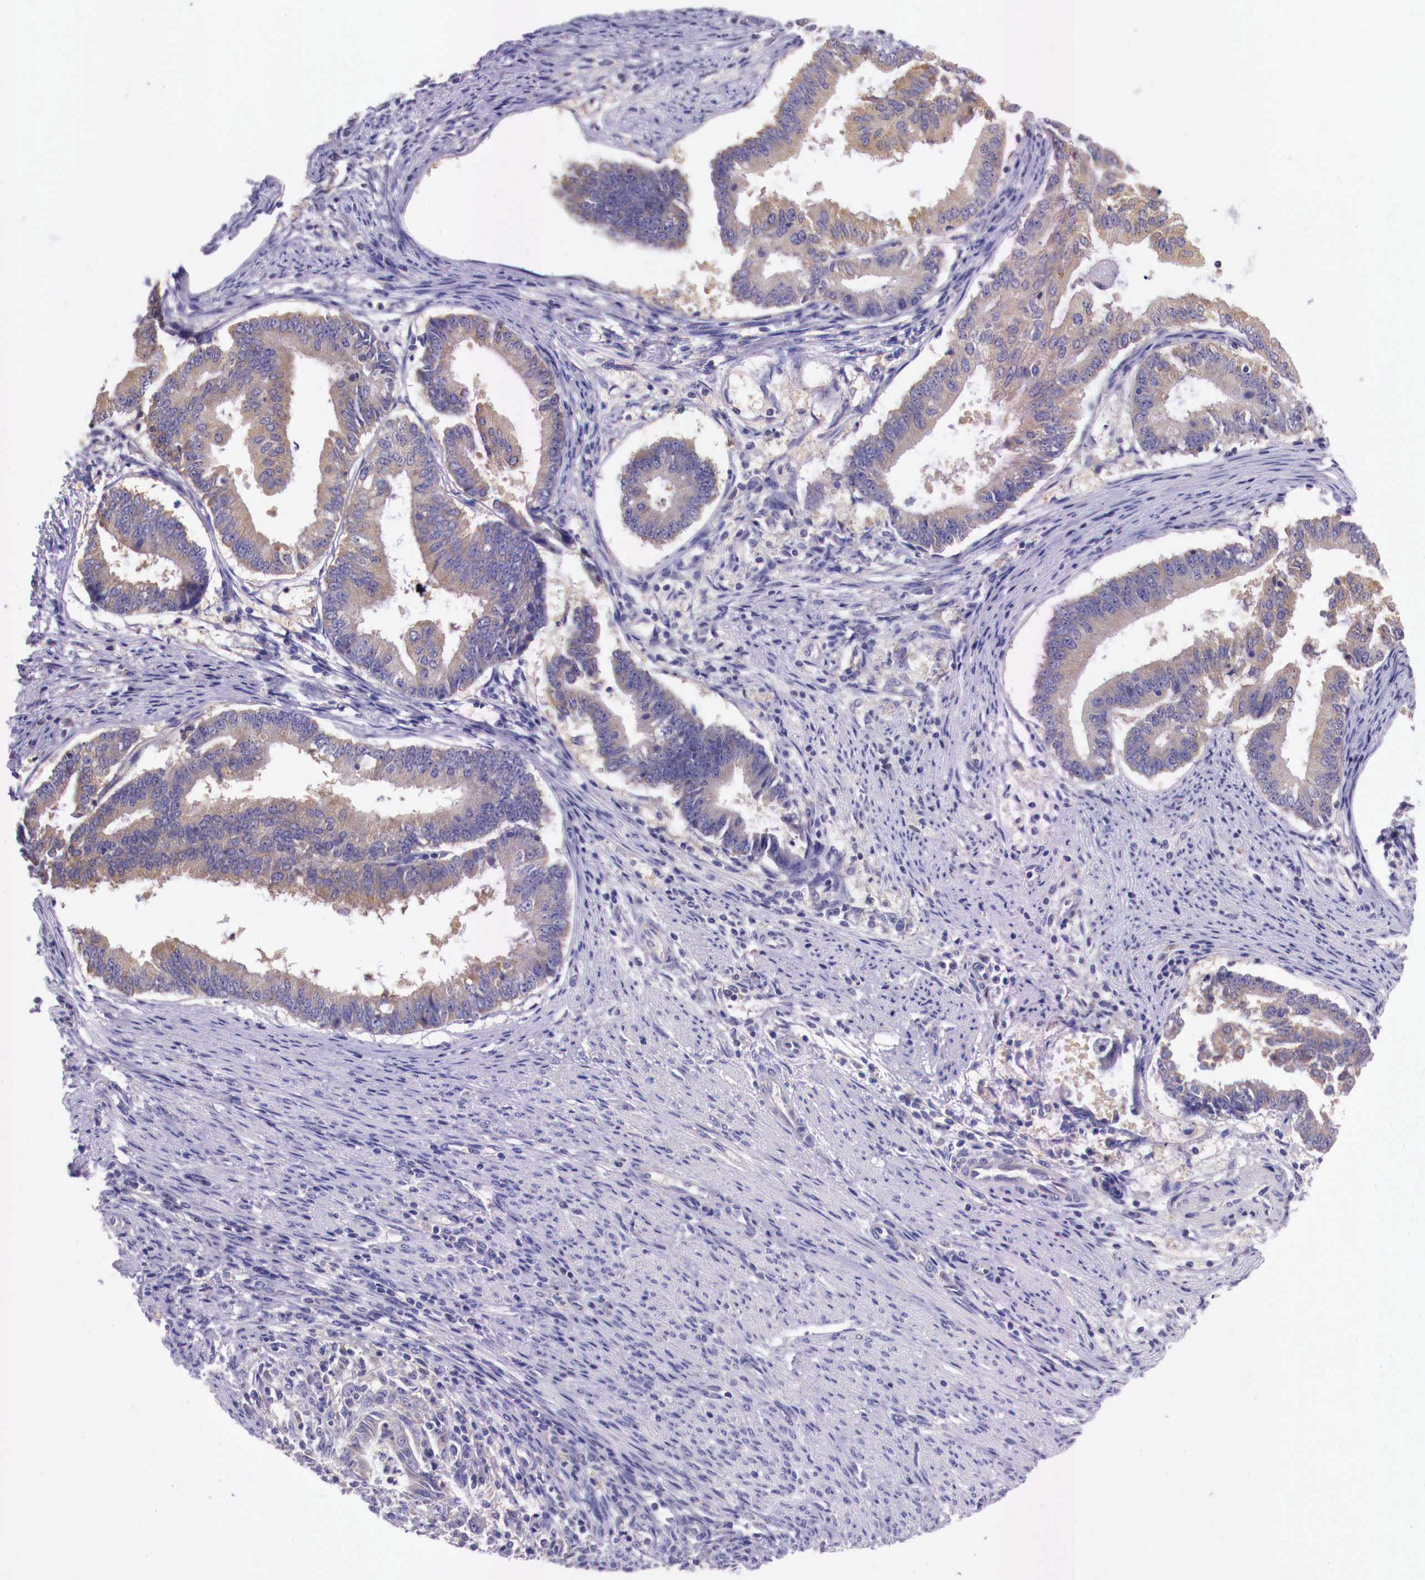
{"staining": {"intensity": "weak", "quantity": "25%-75%", "location": "cytoplasmic/membranous"}, "tissue": "endometrial cancer", "cell_type": "Tumor cells", "image_type": "cancer", "snomed": [{"axis": "morphology", "description": "Adenocarcinoma, NOS"}, {"axis": "topography", "description": "Endometrium"}], "caption": "Endometrial cancer (adenocarcinoma) stained for a protein (brown) displays weak cytoplasmic/membranous positive expression in approximately 25%-75% of tumor cells.", "gene": "GRIPAP1", "patient": {"sex": "female", "age": 63}}